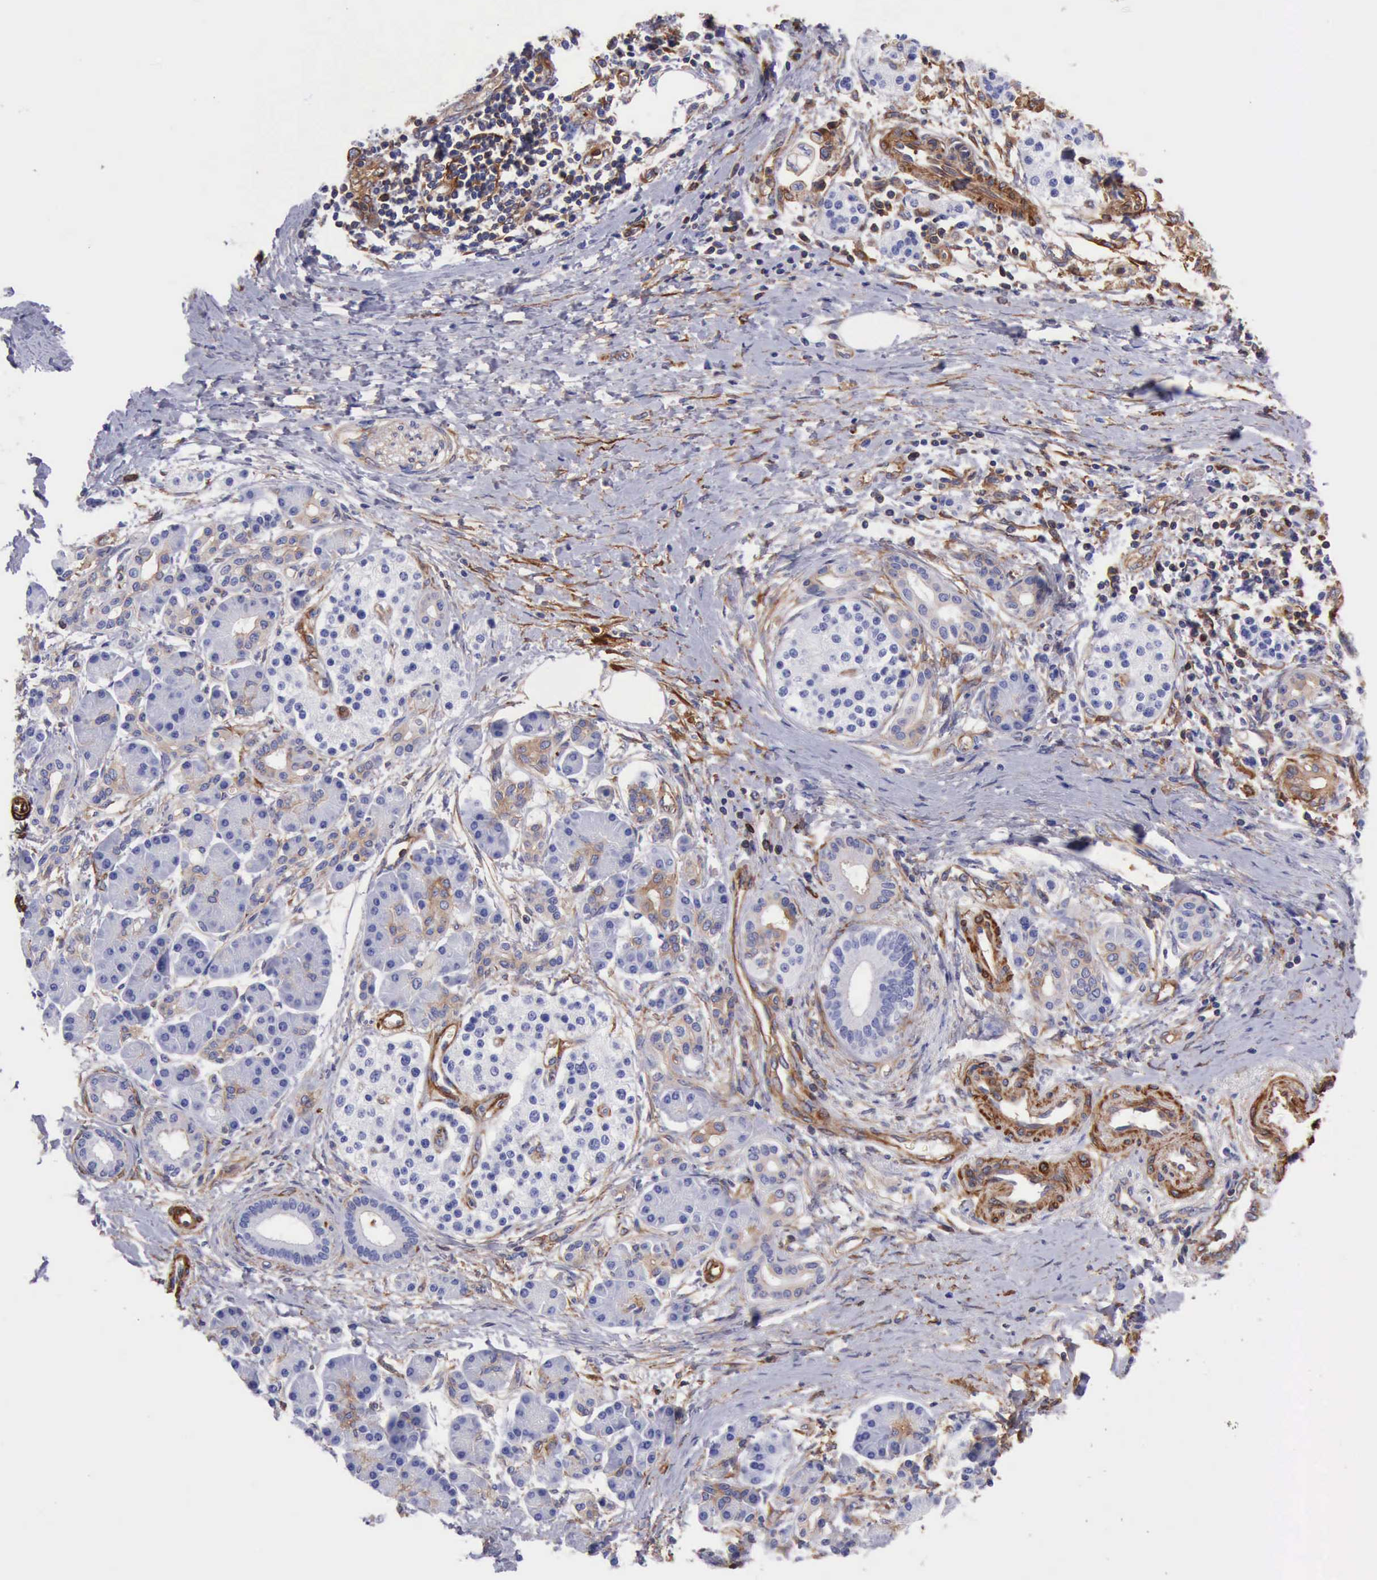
{"staining": {"intensity": "moderate", "quantity": "25%-75%", "location": "cytoplasmic/membranous"}, "tissue": "pancreatic cancer", "cell_type": "Tumor cells", "image_type": "cancer", "snomed": [{"axis": "morphology", "description": "Adenocarcinoma, NOS"}, {"axis": "topography", "description": "Pancreas"}], "caption": "Brown immunohistochemical staining in pancreatic cancer (adenocarcinoma) demonstrates moderate cytoplasmic/membranous staining in about 25%-75% of tumor cells.", "gene": "FLNA", "patient": {"sex": "female", "age": 66}}